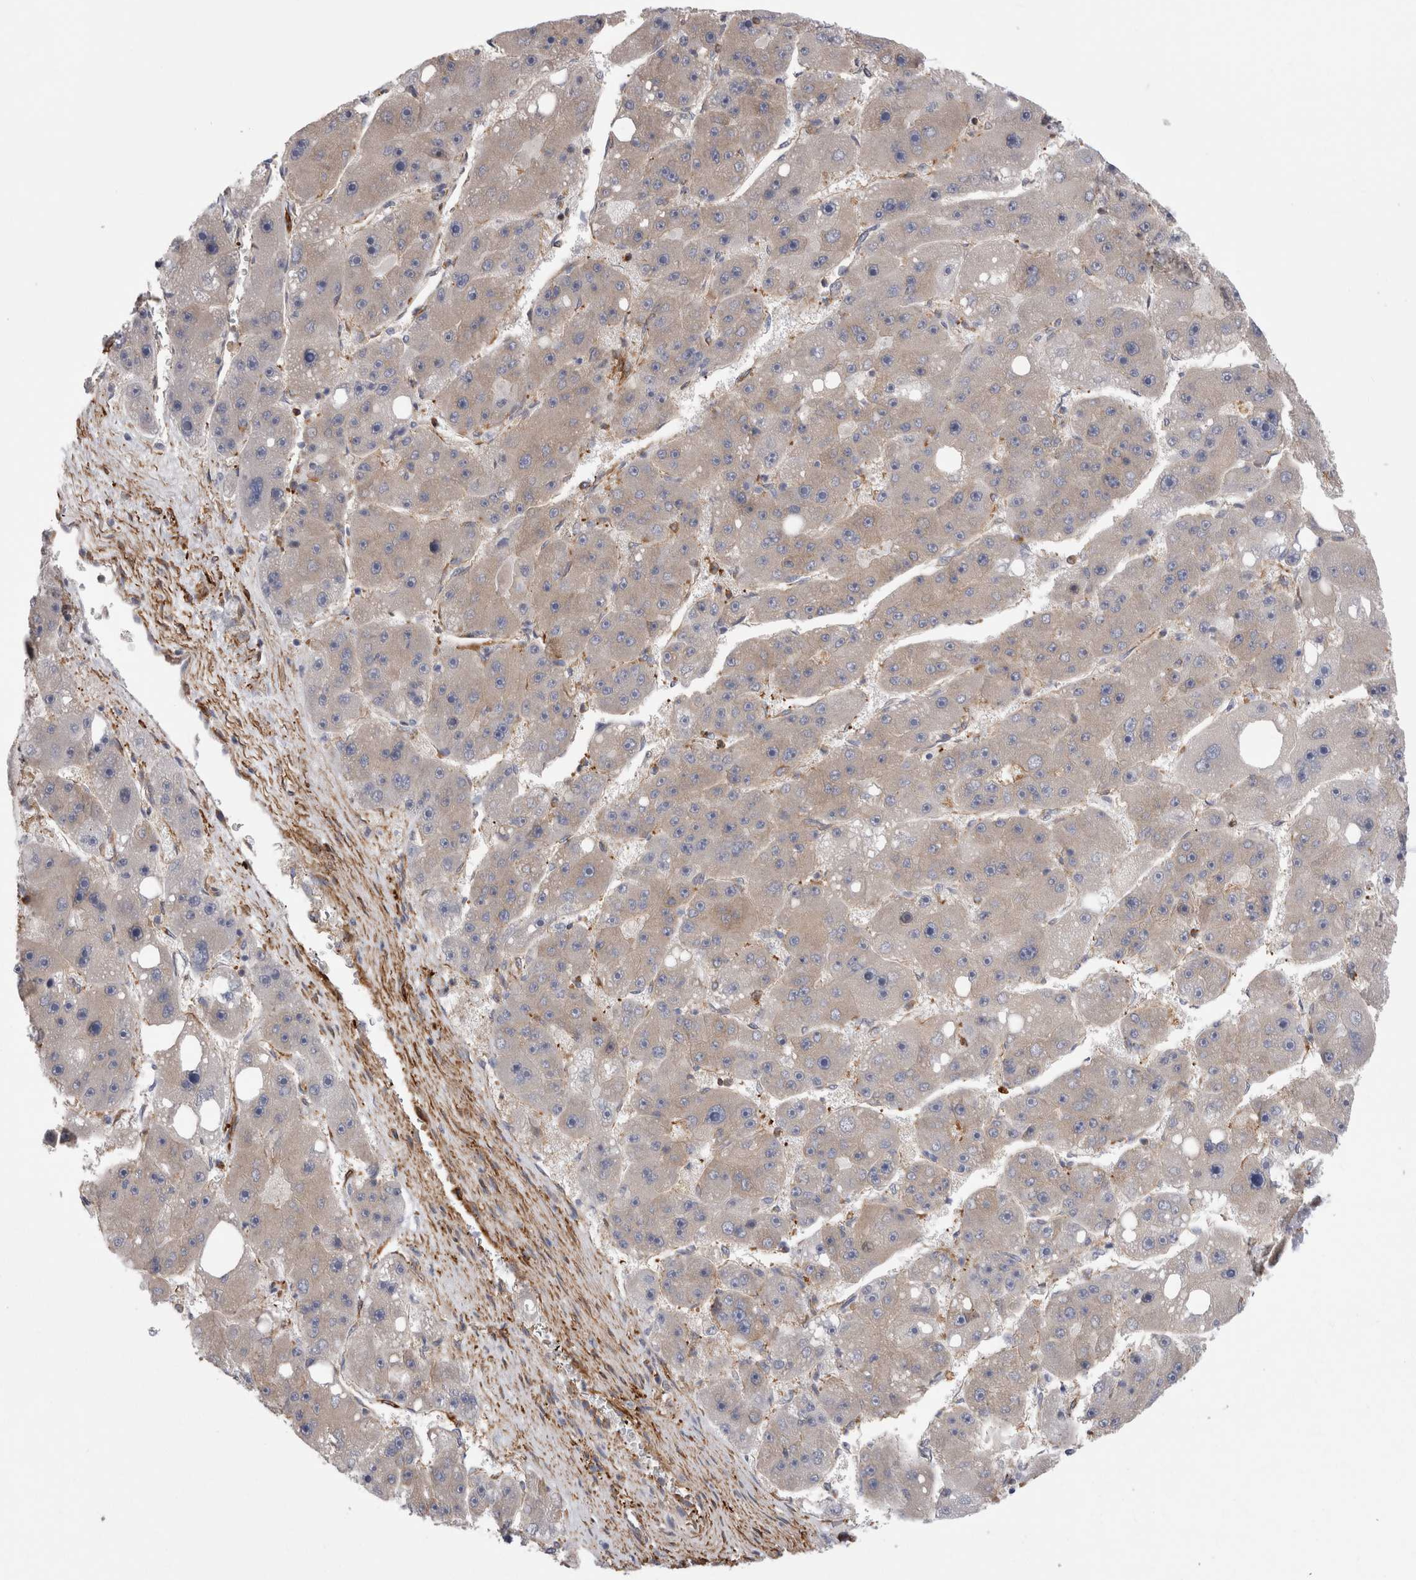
{"staining": {"intensity": "negative", "quantity": "none", "location": "none"}, "tissue": "liver cancer", "cell_type": "Tumor cells", "image_type": "cancer", "snomed": [{"axis": "morphology", "description": "Carcinoma, Hepatocellular, NOS"}, {"axis": "topography", "description": "Liver"}], "caption": "Immunohistochemistry image of neoplastic tissue: liver cancer stained with DAB (3,3'-diaminobenzidine) demonstrates no significant protein staining in tumor cells.", "gene": "EPRS1", "patient": {"sex": "female", "age": 61}}